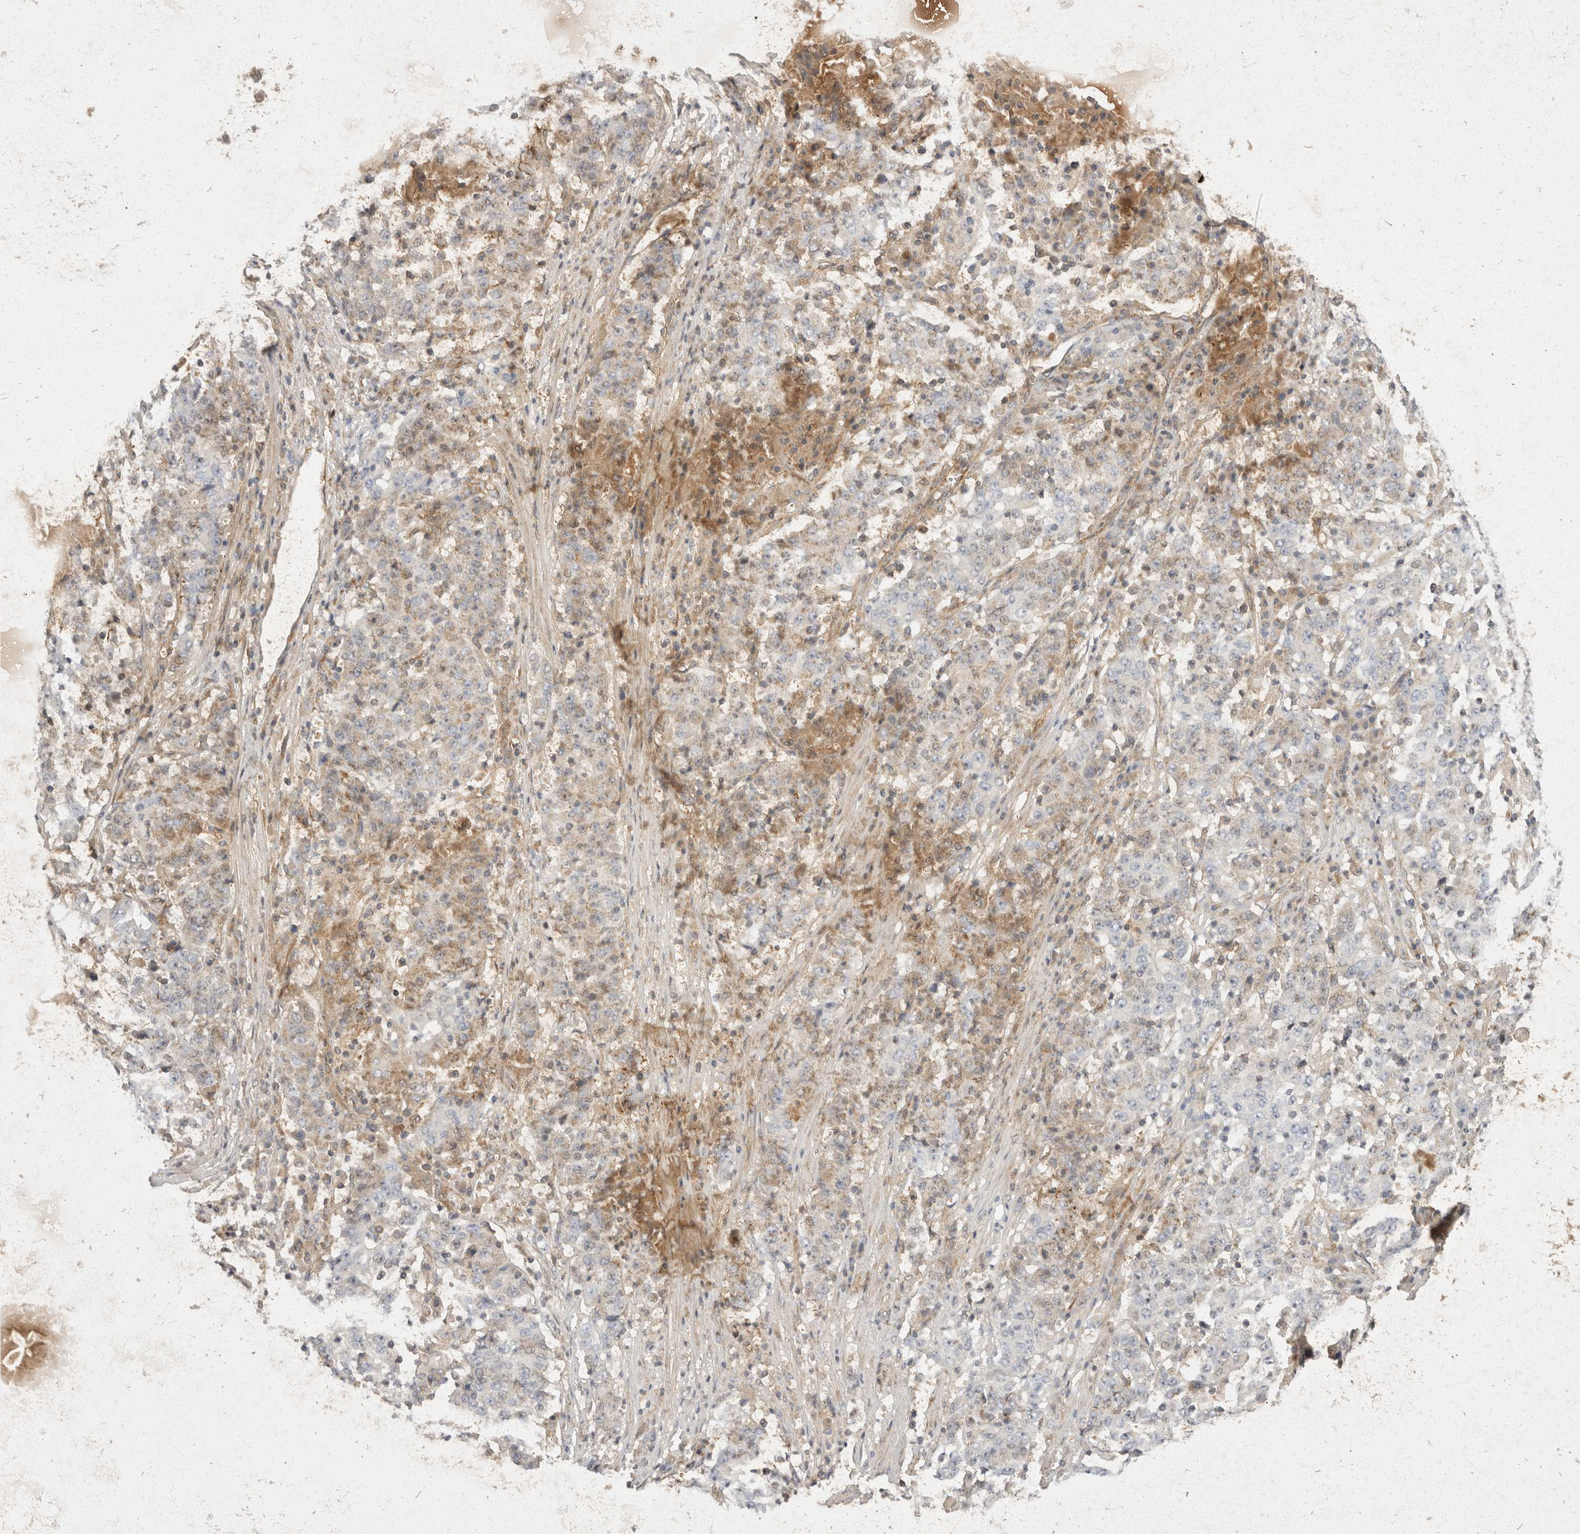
{"staining": {"intensity": "negative", "quantity": "none", "location": "none"}, "tissue": "stomach cancer", "cell_type": "Tumor cells", "image_type": "cancer", "snomed": [{"axis": "morphology", "description": "Adenocarcinoma, NOS"}, {"axis": "topography", "description": "Stomach"}], "caption": "The histopathology image displays no staining of tumor cells in adenocarcinoma (stomach).", "gene": "EIF4G3", "patient": {"sex": "male", "age": 59}}